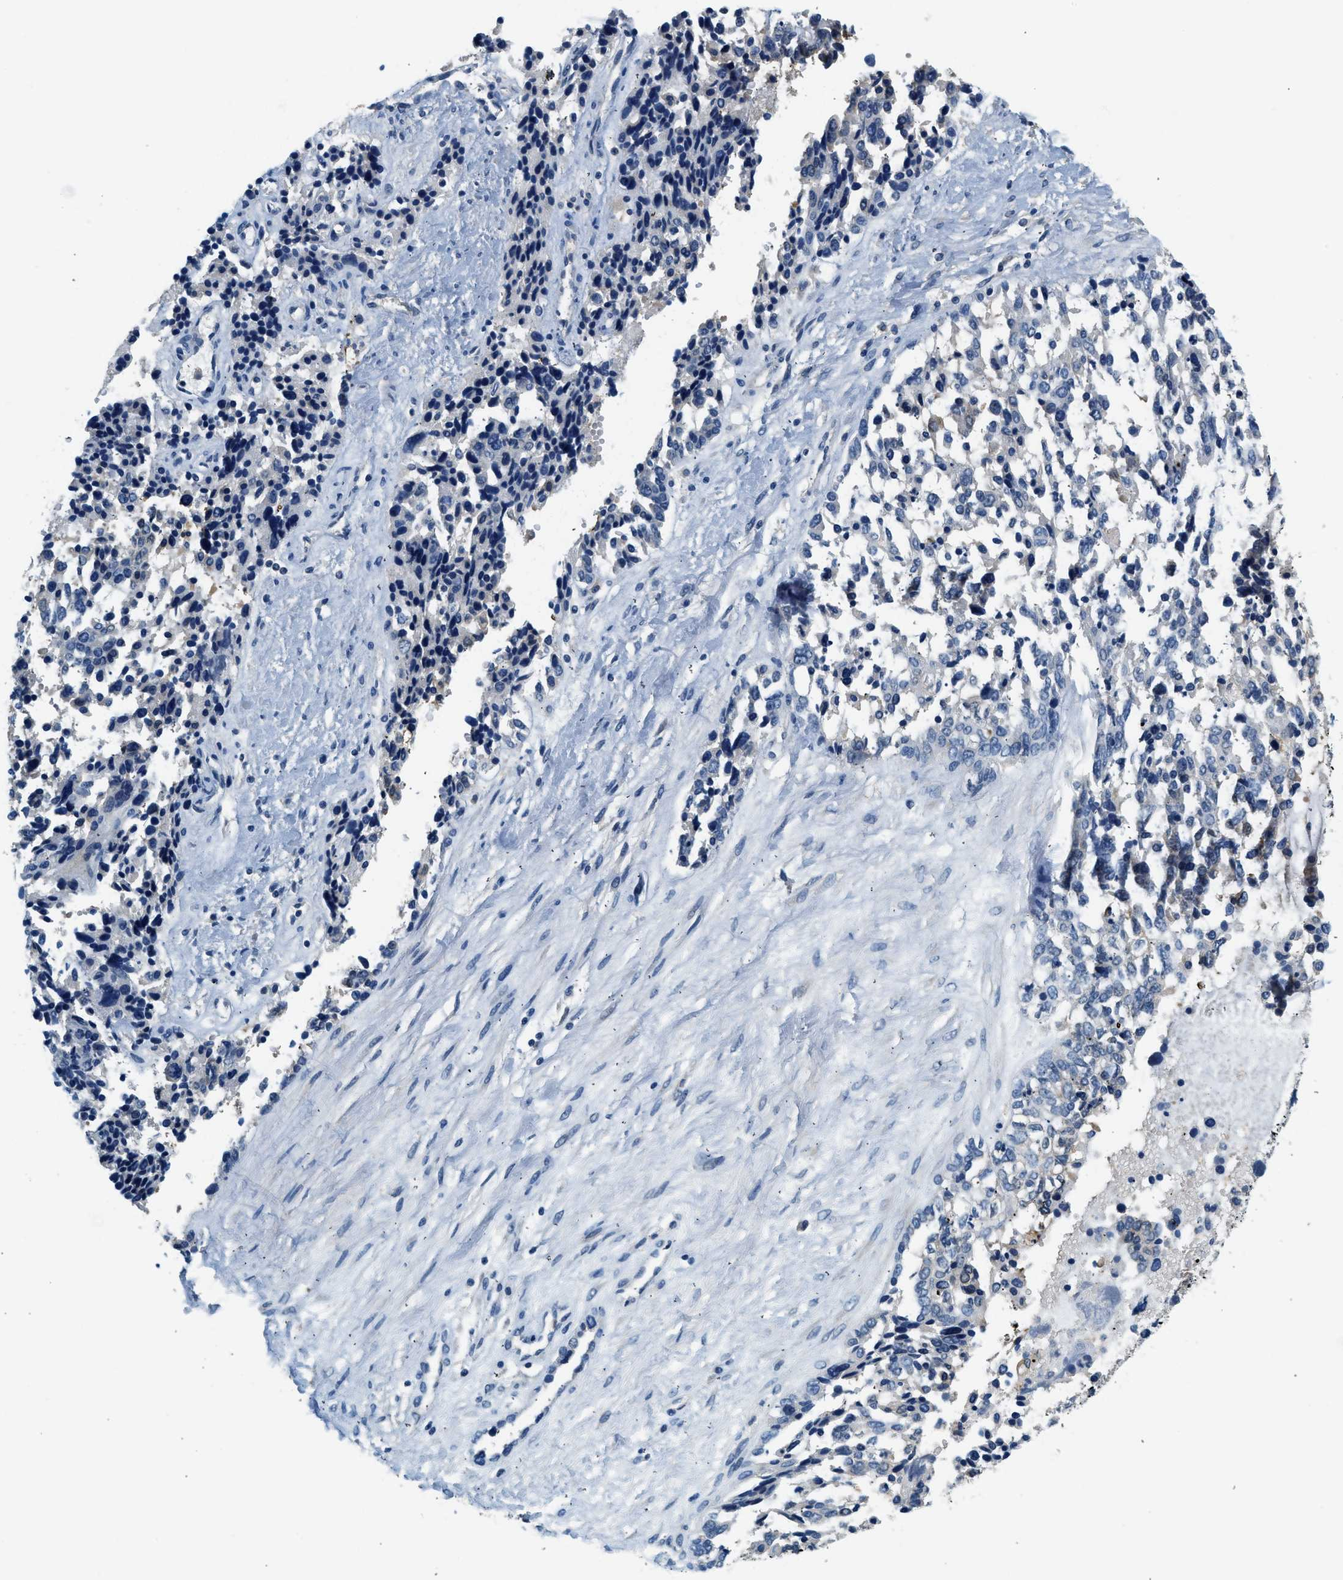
{"staining": {"intensity": "negative", "quantity": "none", "location": "none"}, "tissue": "ovarian cancer", "cell_type": "Tumor cells", "image_type": "cancer", "snomed": [{"axis": "morphology", "description": "Cystadenocarcinoma, serous, NOS"}, {"axis": "topography", "description": "Ovary"}], "caption": "Ovarian cancer stained for a protein using immunohistochemistry exhibits no expression tumor cells.", "gene": "SLC35E1", "patient": {"sex": "female", "age": 44}}